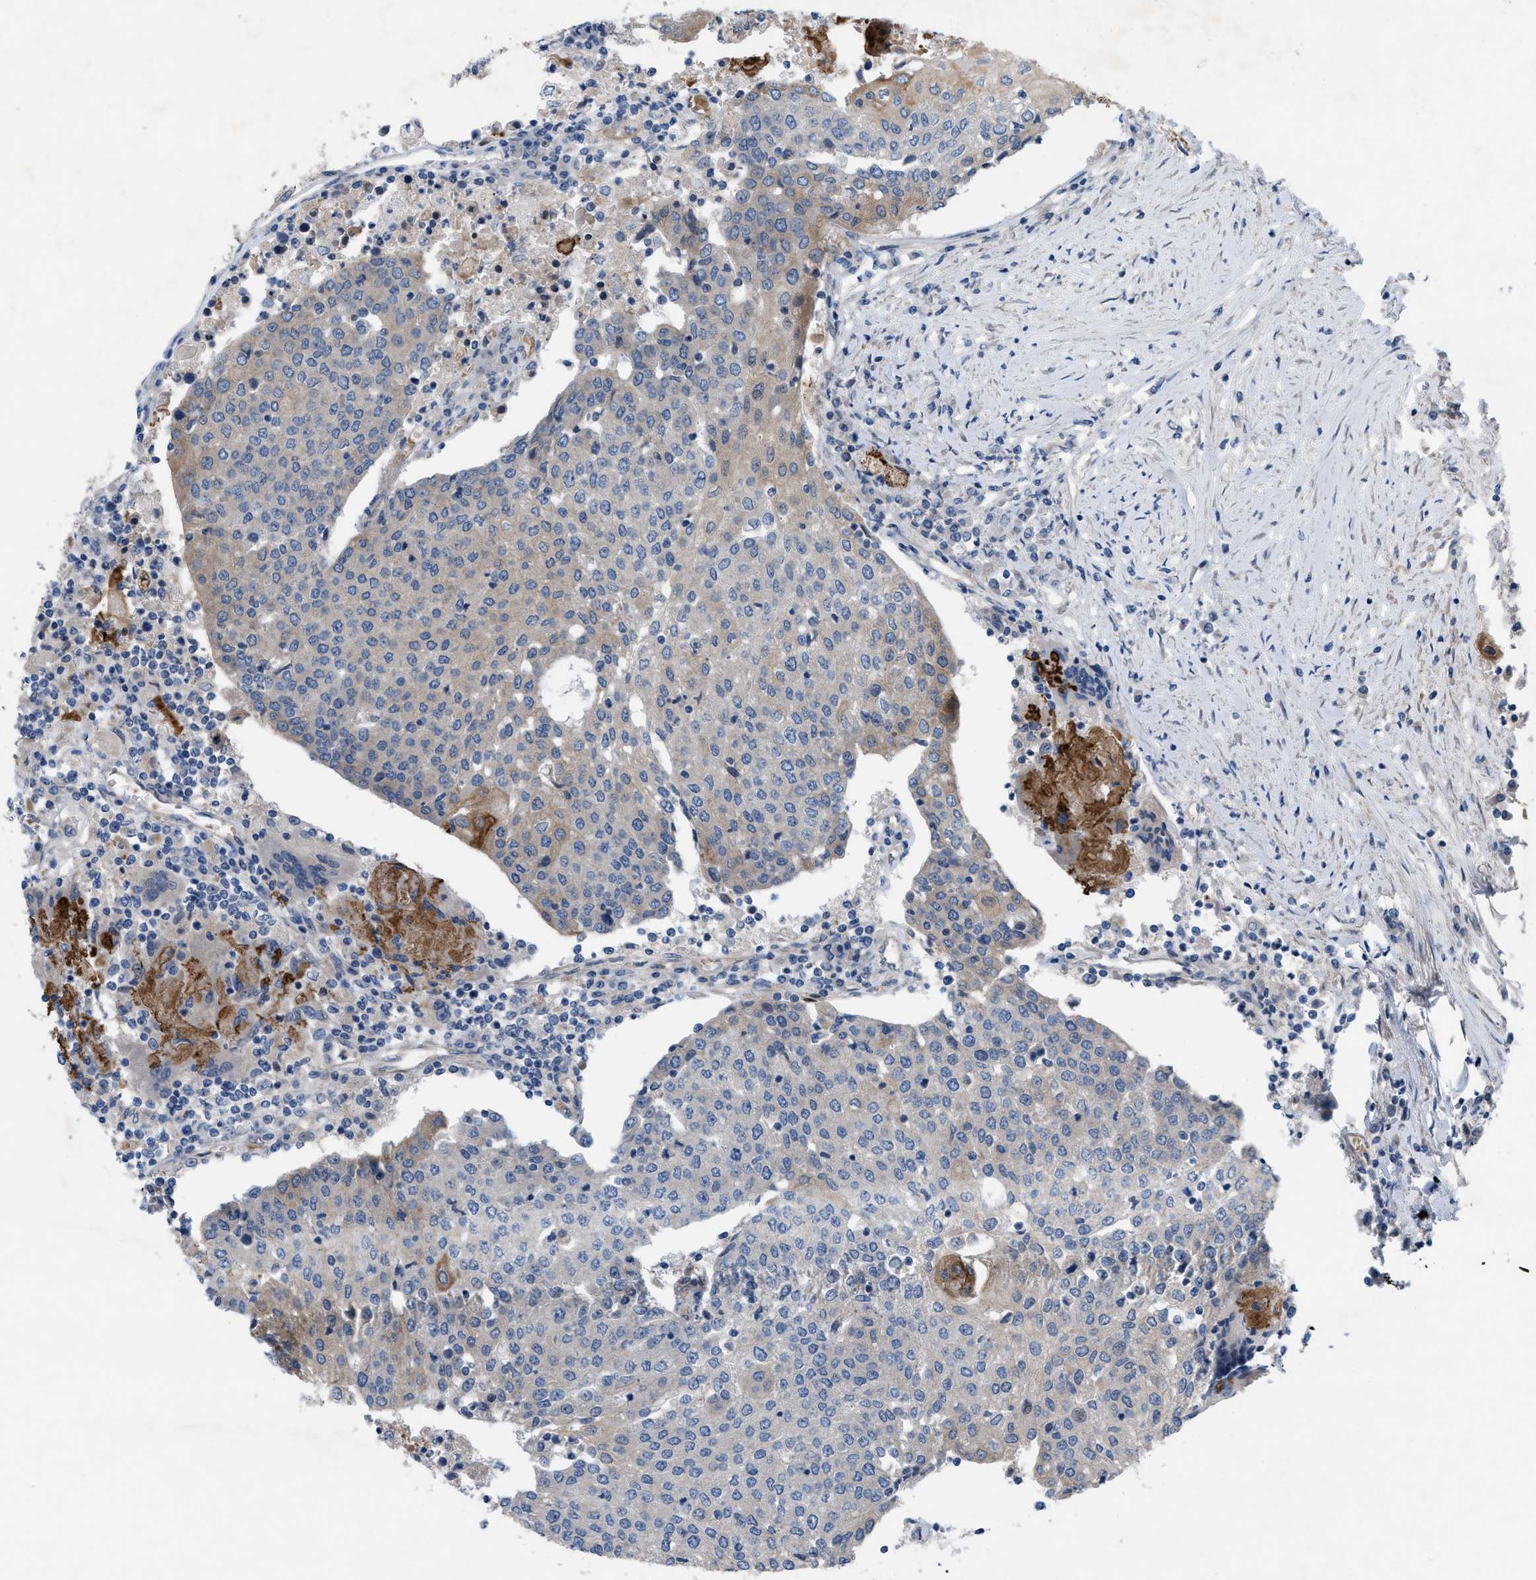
{"staining": {"intensity": "weak", "quantity": "25%-75%", "location": "cytoplasmic/membranous"}, "tissue": "urothelial cancer", "cell_type": "Tumor cells", "image_type": "cancer", "snomed": [{"axis": "morphology", "description": "Urothelial carcinoma, High grade"}, {"axis": "topography", "description": "Urinary bladder"}], "caption": "Protein expression analysis of human urothelial cancer reveals weak cytoplasmic/membranous staining in approximately 25%-75% of tumor cells.", "gene": "NDEL1", "patient": {"sex": "female", "age": 85}}